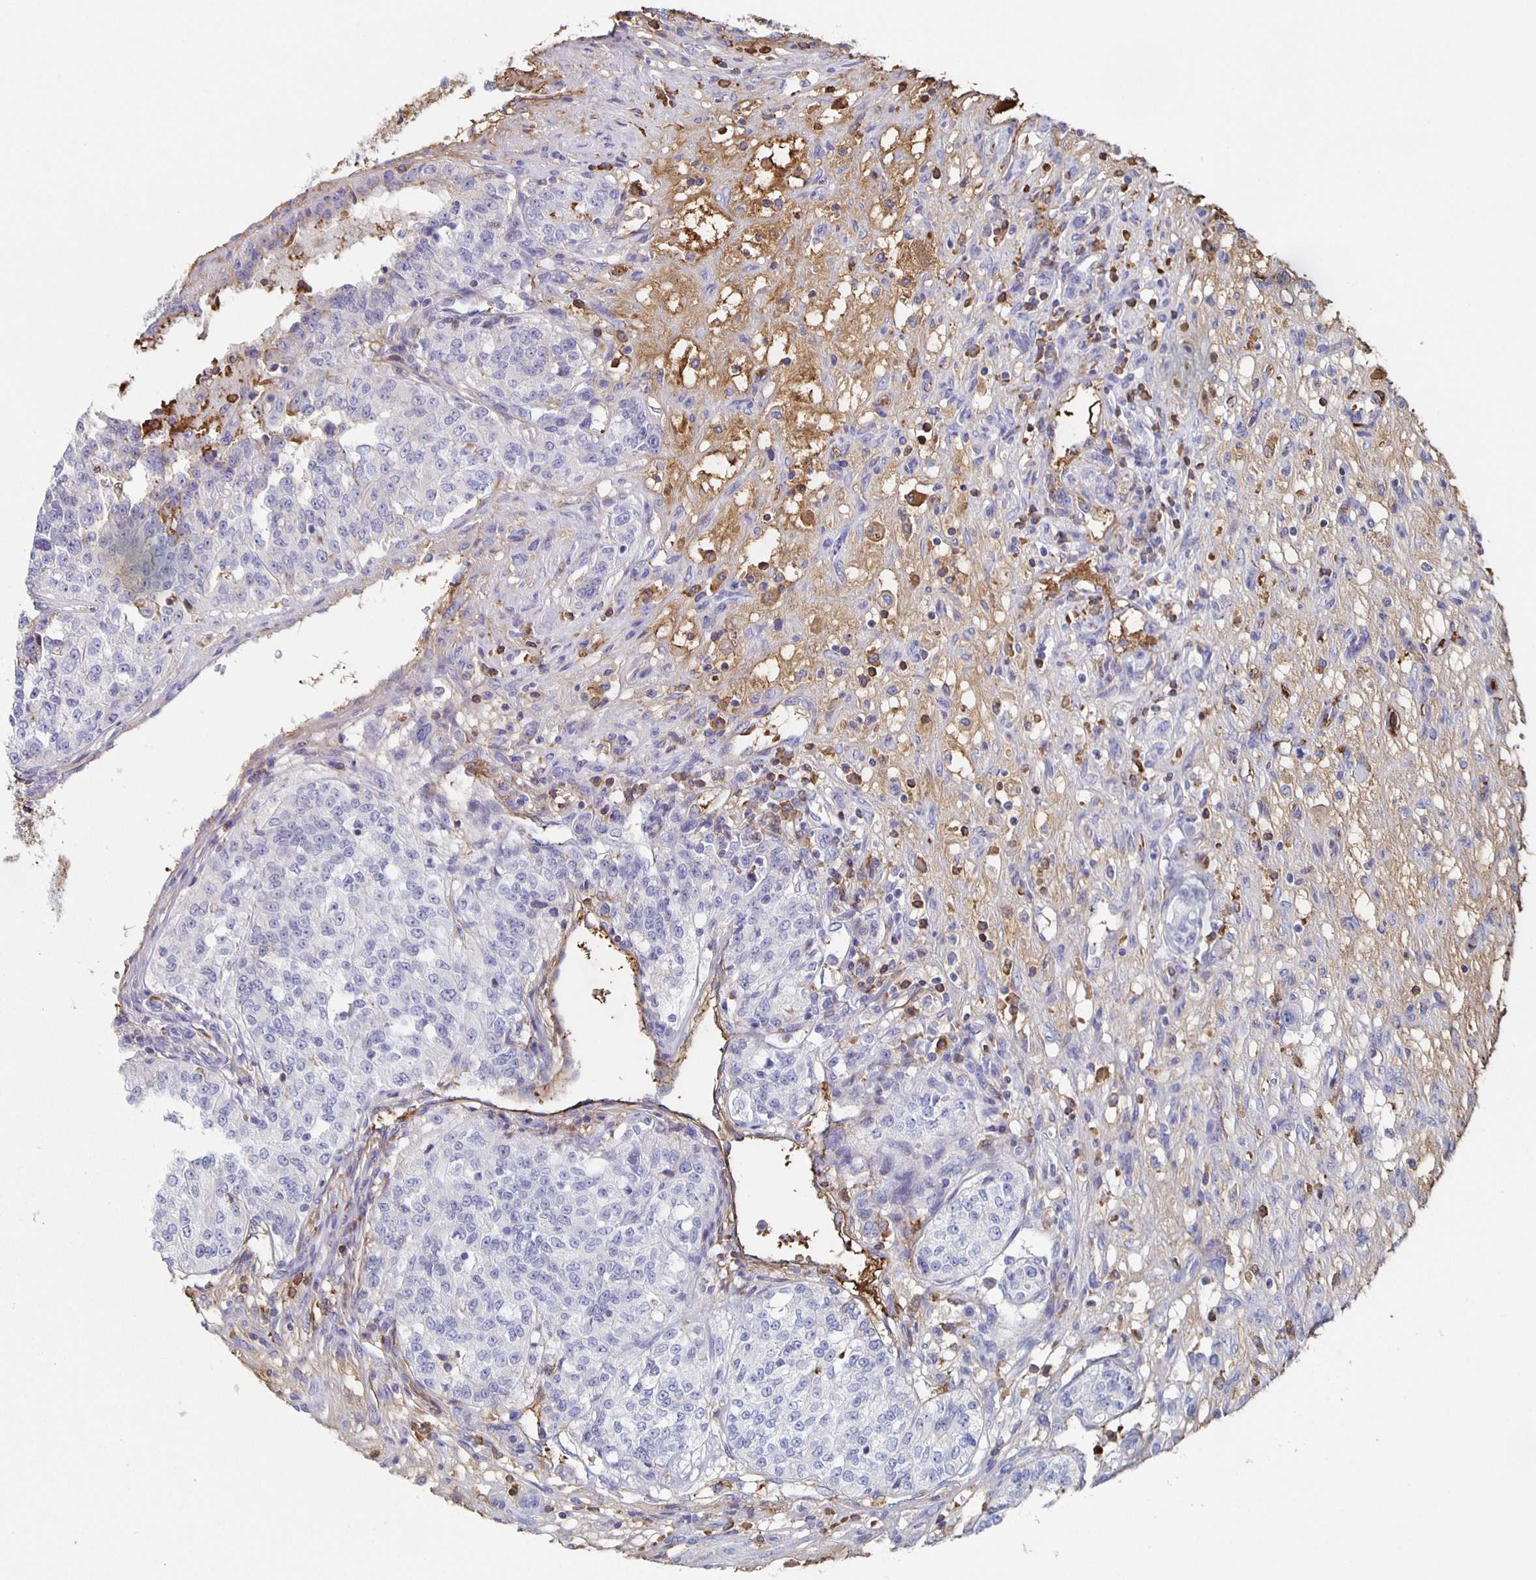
{"staining": {"intensity": "negative", "quantity": "none", "location": "none"}, "tissue": "renal cancer", "cell_type": "Tumor cells", "image_type": "cancer", "snomed": [{"axis": "morphology", "description": "Adenocarcinoma, NOS"}, {"axis": "topography", "description": "Kidney"}], "caption": "The immunohistochemistry (IHC) histopathology image has no significant expression in tumor cells of renal cancer (adenocarcinoma) tissue.", "gene": "FGA", "patient": {"sex": "female", "age": 63}}